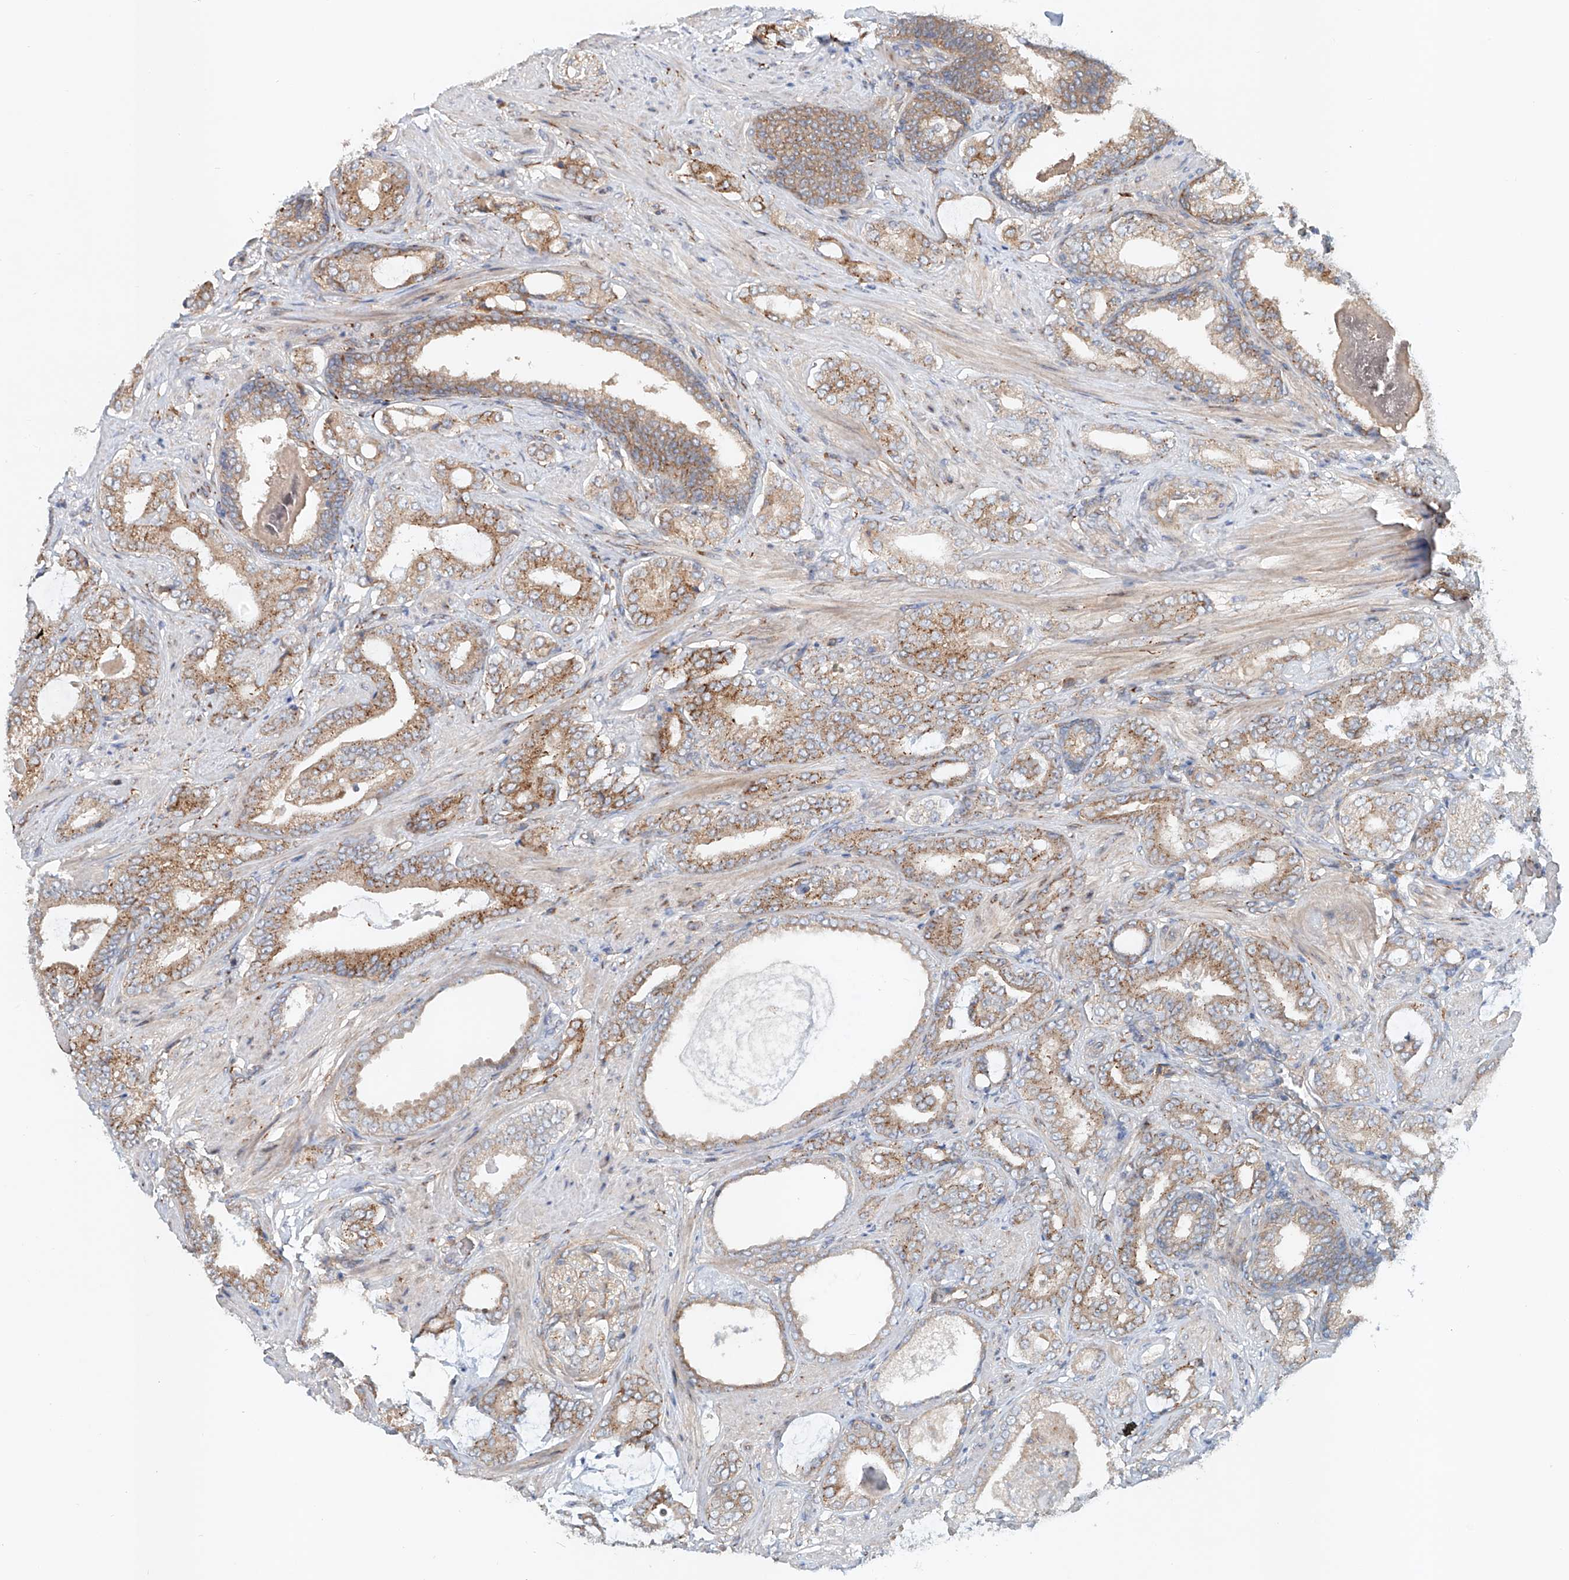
{"staining": {"intensity": "moderate", "quantity": ">75%", "location": "cytoplasmic/membranous"}, "tissue": "prostate cancer", "cell_type": "Tumor cells", "image_type": "cancer", "snomed": [{"axis": "morphology", "description": "Adenocarcinoma, Low grade"}, {"axis": "topography", "description": "Prostate"}], "caption": "Immunohistochemical staining of prostate cancer (low-grade adenocarcinoma) demonstrates moderate cytoplasmic/membranous protein staining in approximately >75% of tumor cells. (IHC, brightfield microscopy, high magnification).", "gene": "SNAP29", "patient": {"sex": "male", "age": 71}}